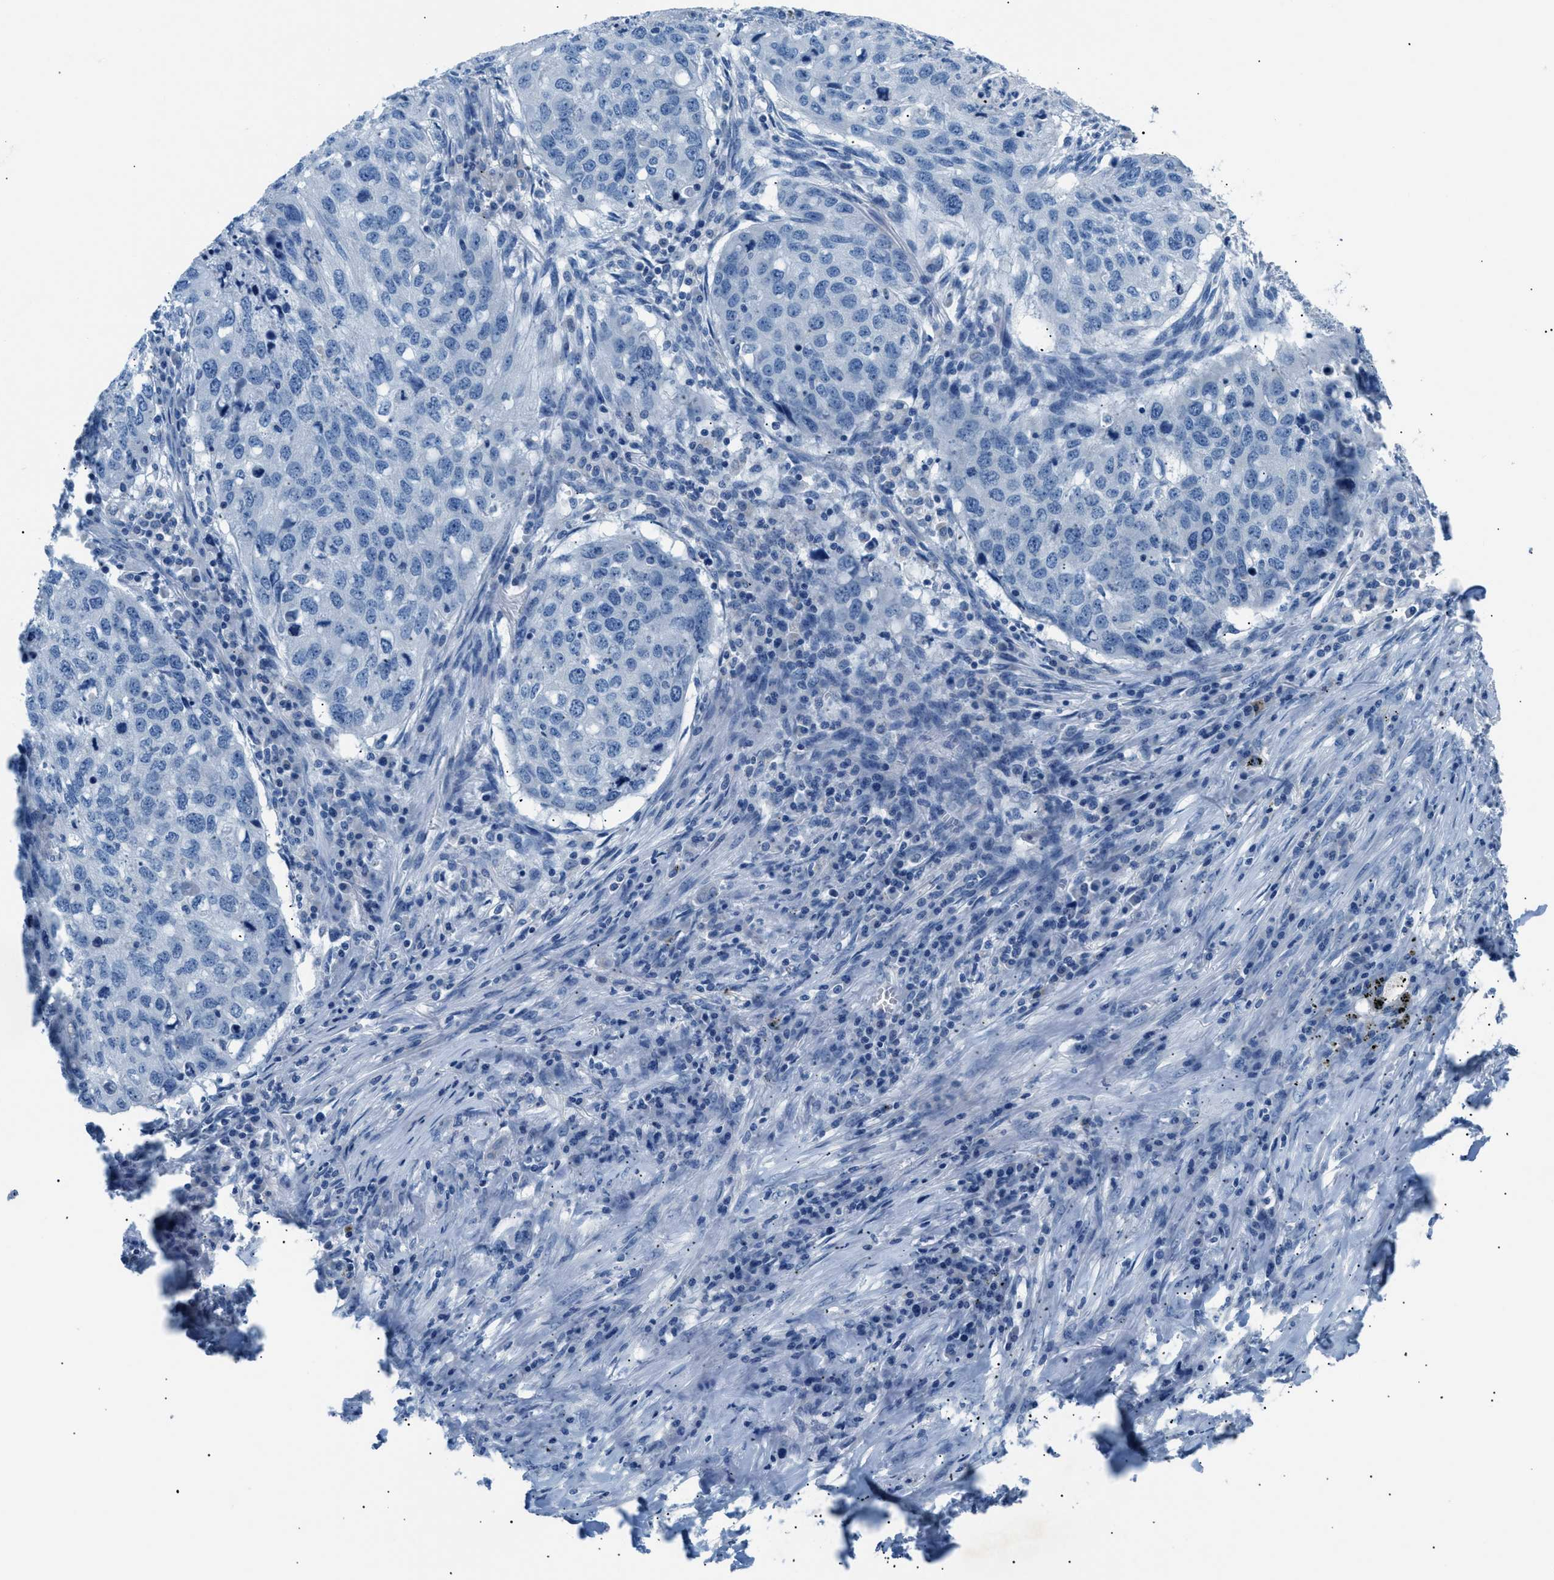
{"staining": {"intensity": "negative", "quantity": "none", "location": "none"}, "tissue": "lung cancer", "cell_type": "Tumor cells", "image_type": "cancer", "snomed": [{"axis": "morphology", "description": "Squamous cell carcinoma, NOS"}, {"axis": "topography", "description": "Lung"}], "caption": "Tumor cells are negative for protein expression in human lung cancer (squamous cell carcinoma).", "gene": "ILDR1", "patient": {"sex": "female", "age": 63}}